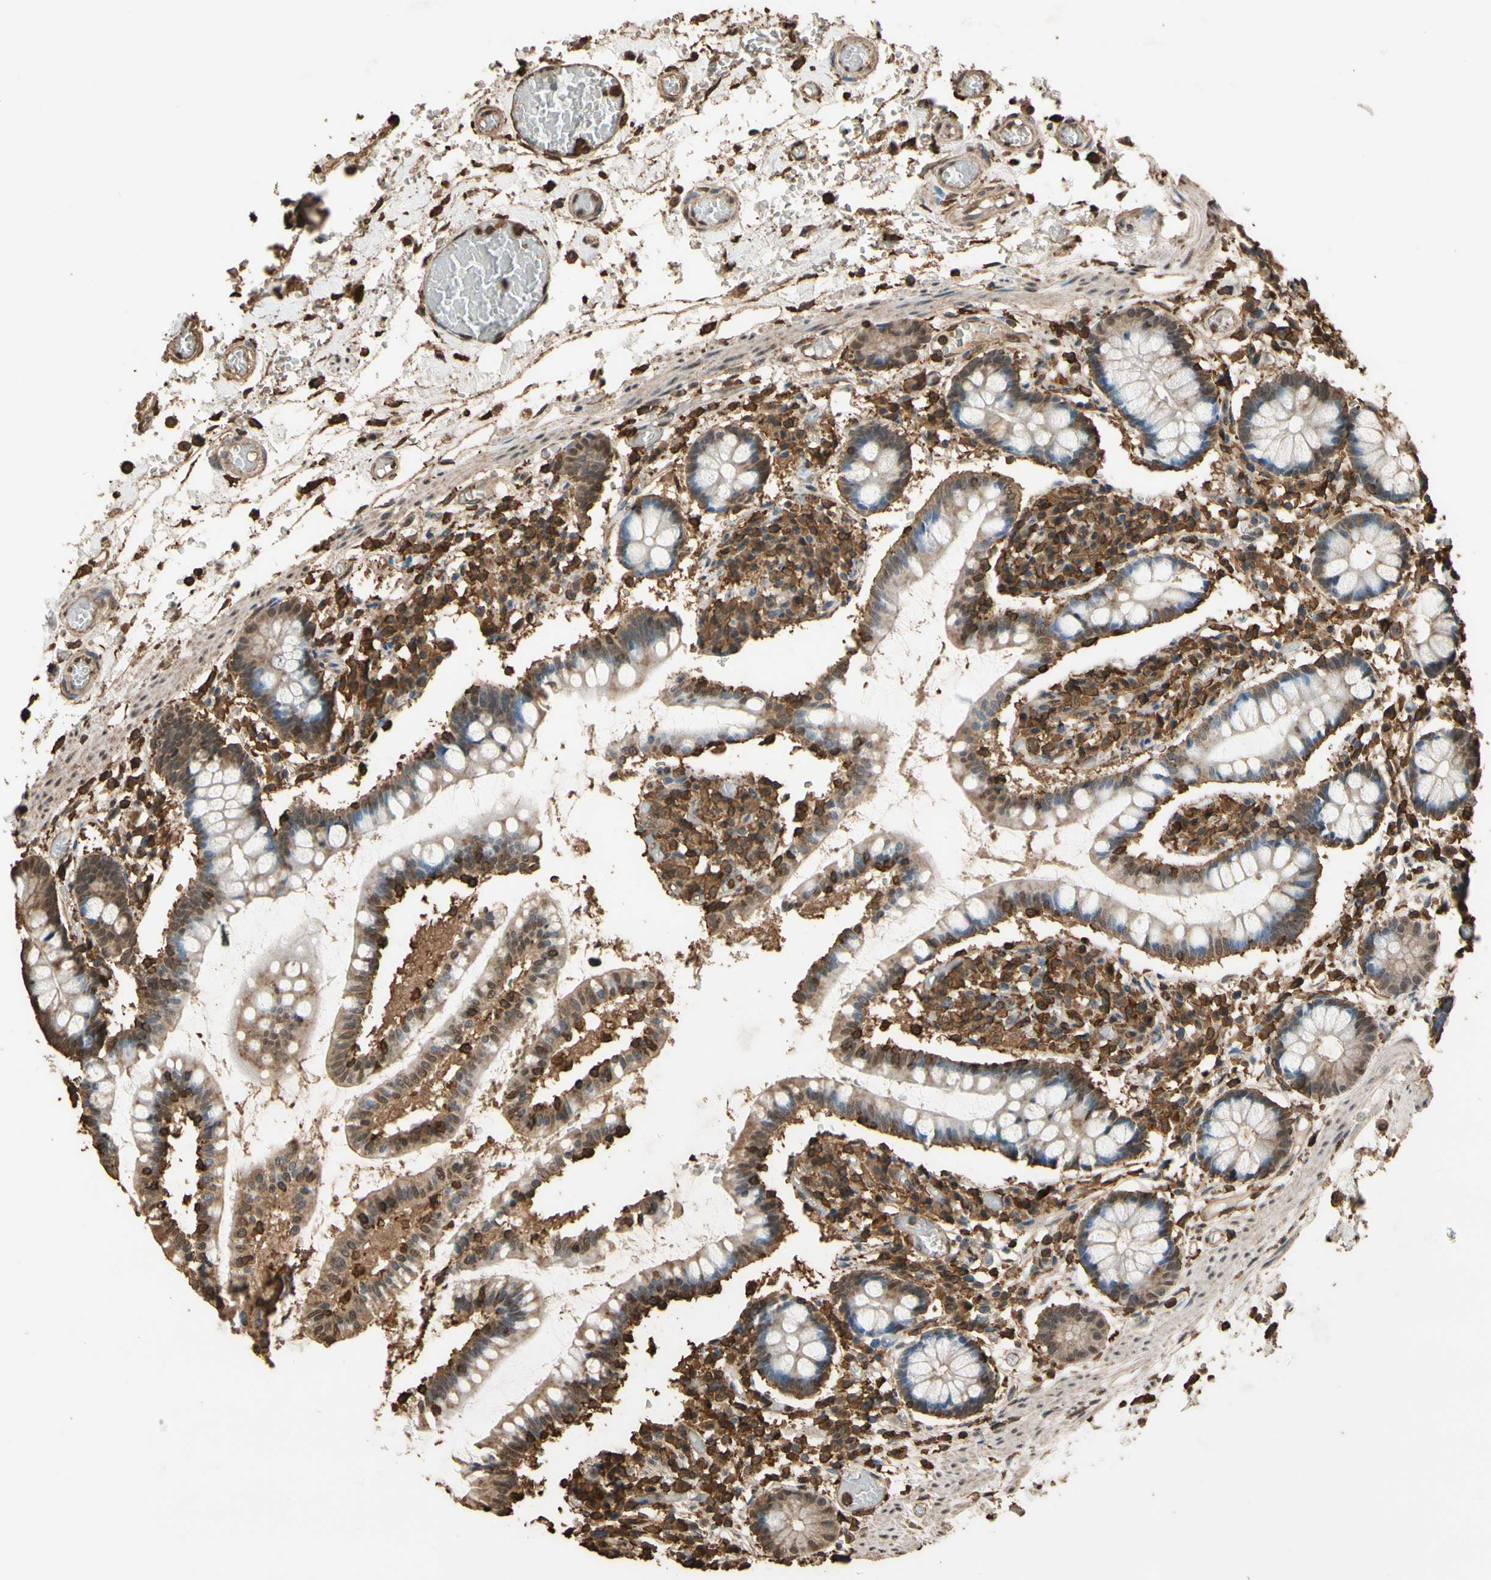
{"staining": {"intensity": "moderate", "quantity": ">75%", "location": "cytoplasmic/membranous"}, "tissue": "small intestine", "cell_type": "Glandular cells", "image_type": "normal", "snomed": [{"axis": "morphology", "description": "Normal tissue, NOS"}, {"axis": "topography", "description": "Small intestine"}], "caption": "A high-resolution histopathology image shows IHC staining of normal small intestine, which reveals moderate cytoplasmic/membranous staining in approximately >75% of glandular cells.", "gene": "TNFSF13B", "patient": {"sex": "female", "age": 61}}